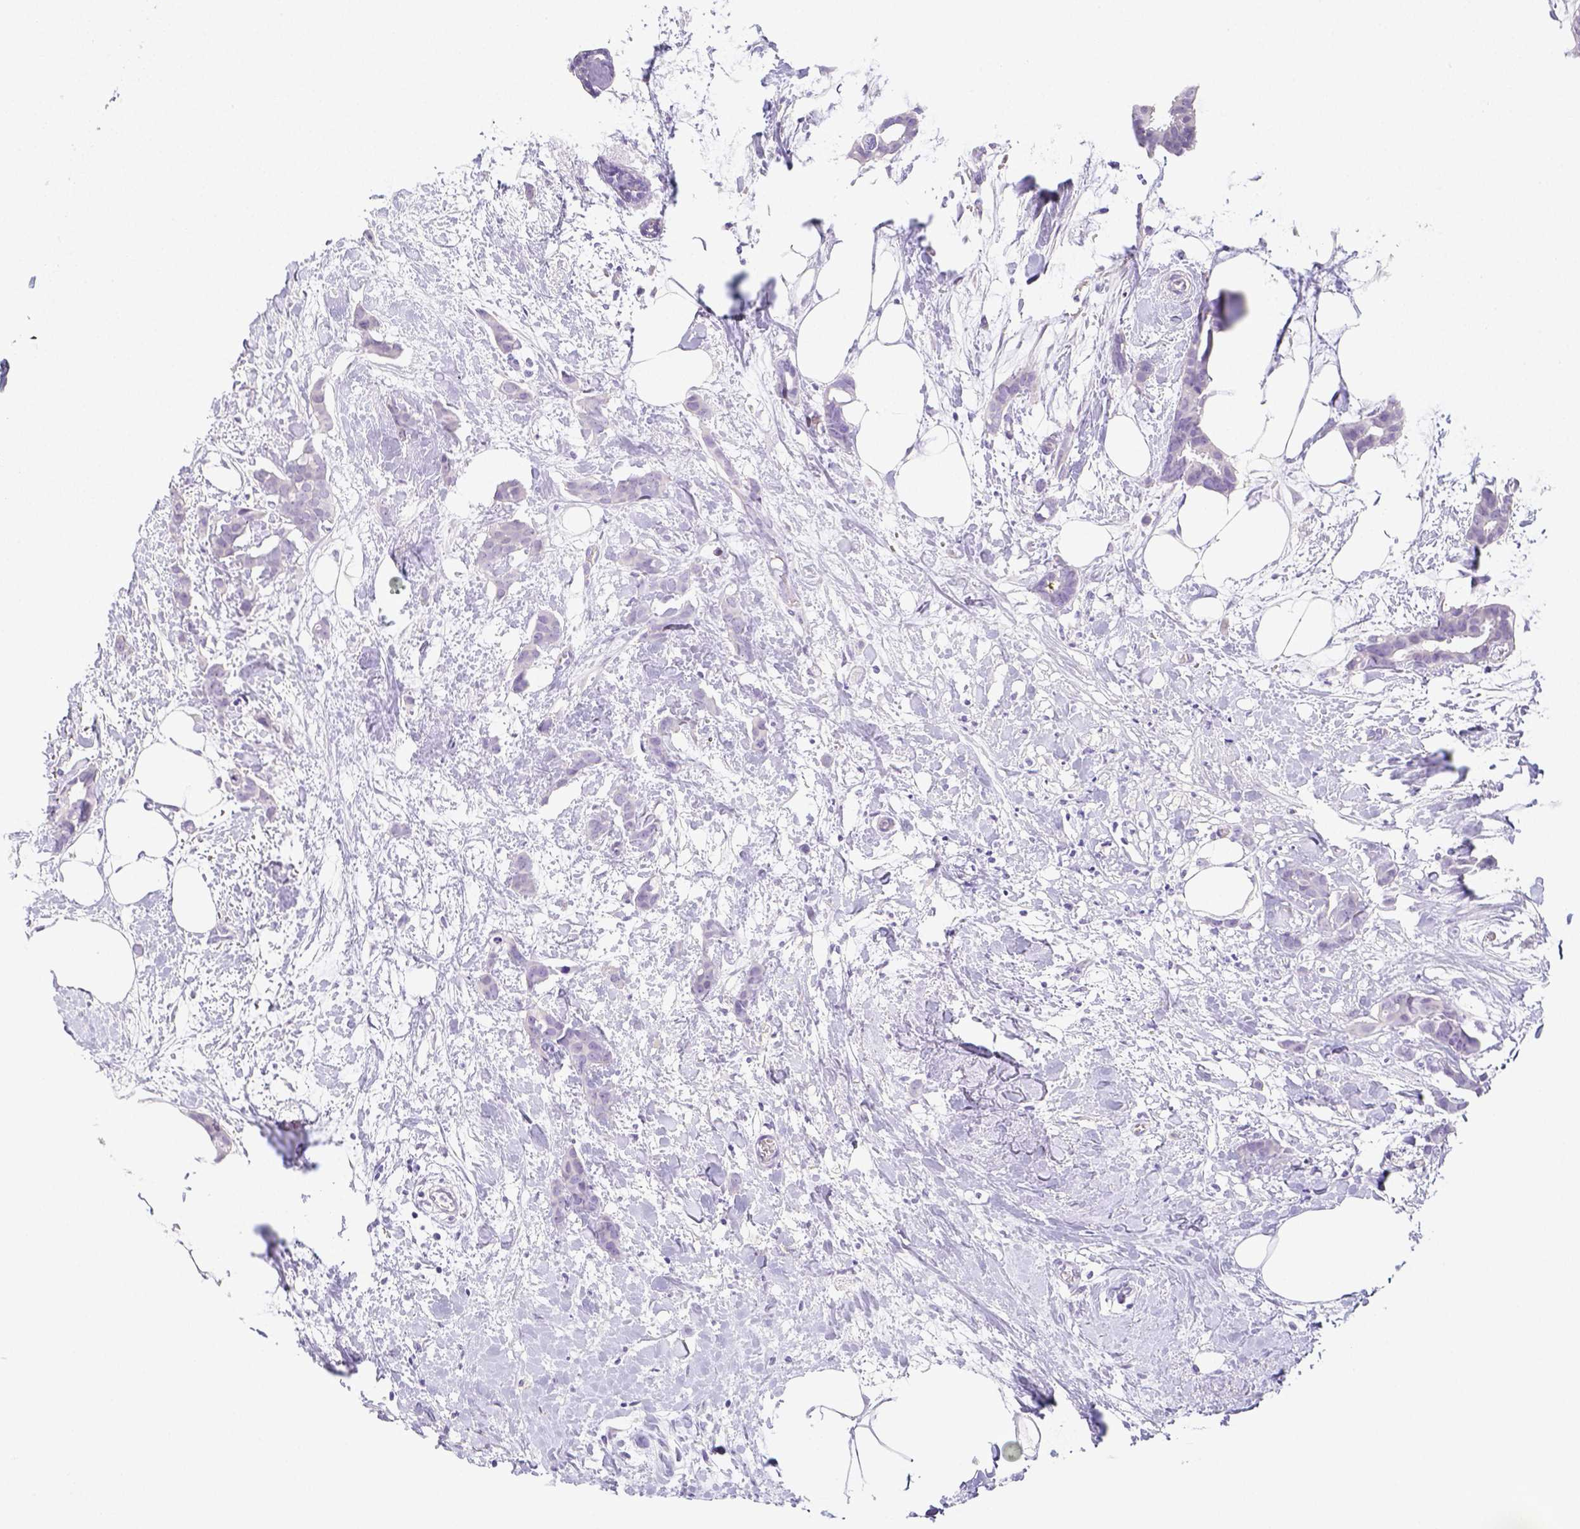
{"staining": {"intensity": "negative", "quantity": "none", "location": "none"}, "tissue": "breast cancer", "cell_type": "Tumor cells", "image_type": "cancer", "snomed": [{"axis": "morphology", "description": "Duct carcinoma"}, {"axis": "topography", "description": "Breast"}], "caption": "High power microscopy image of an IHC photomicrograph of breast cancer (intraductal carcinoma), revealing no significant staining in tumor cells.", "gene": "ARHGAP36", "patient": {"sex": "female", "age": 62}}